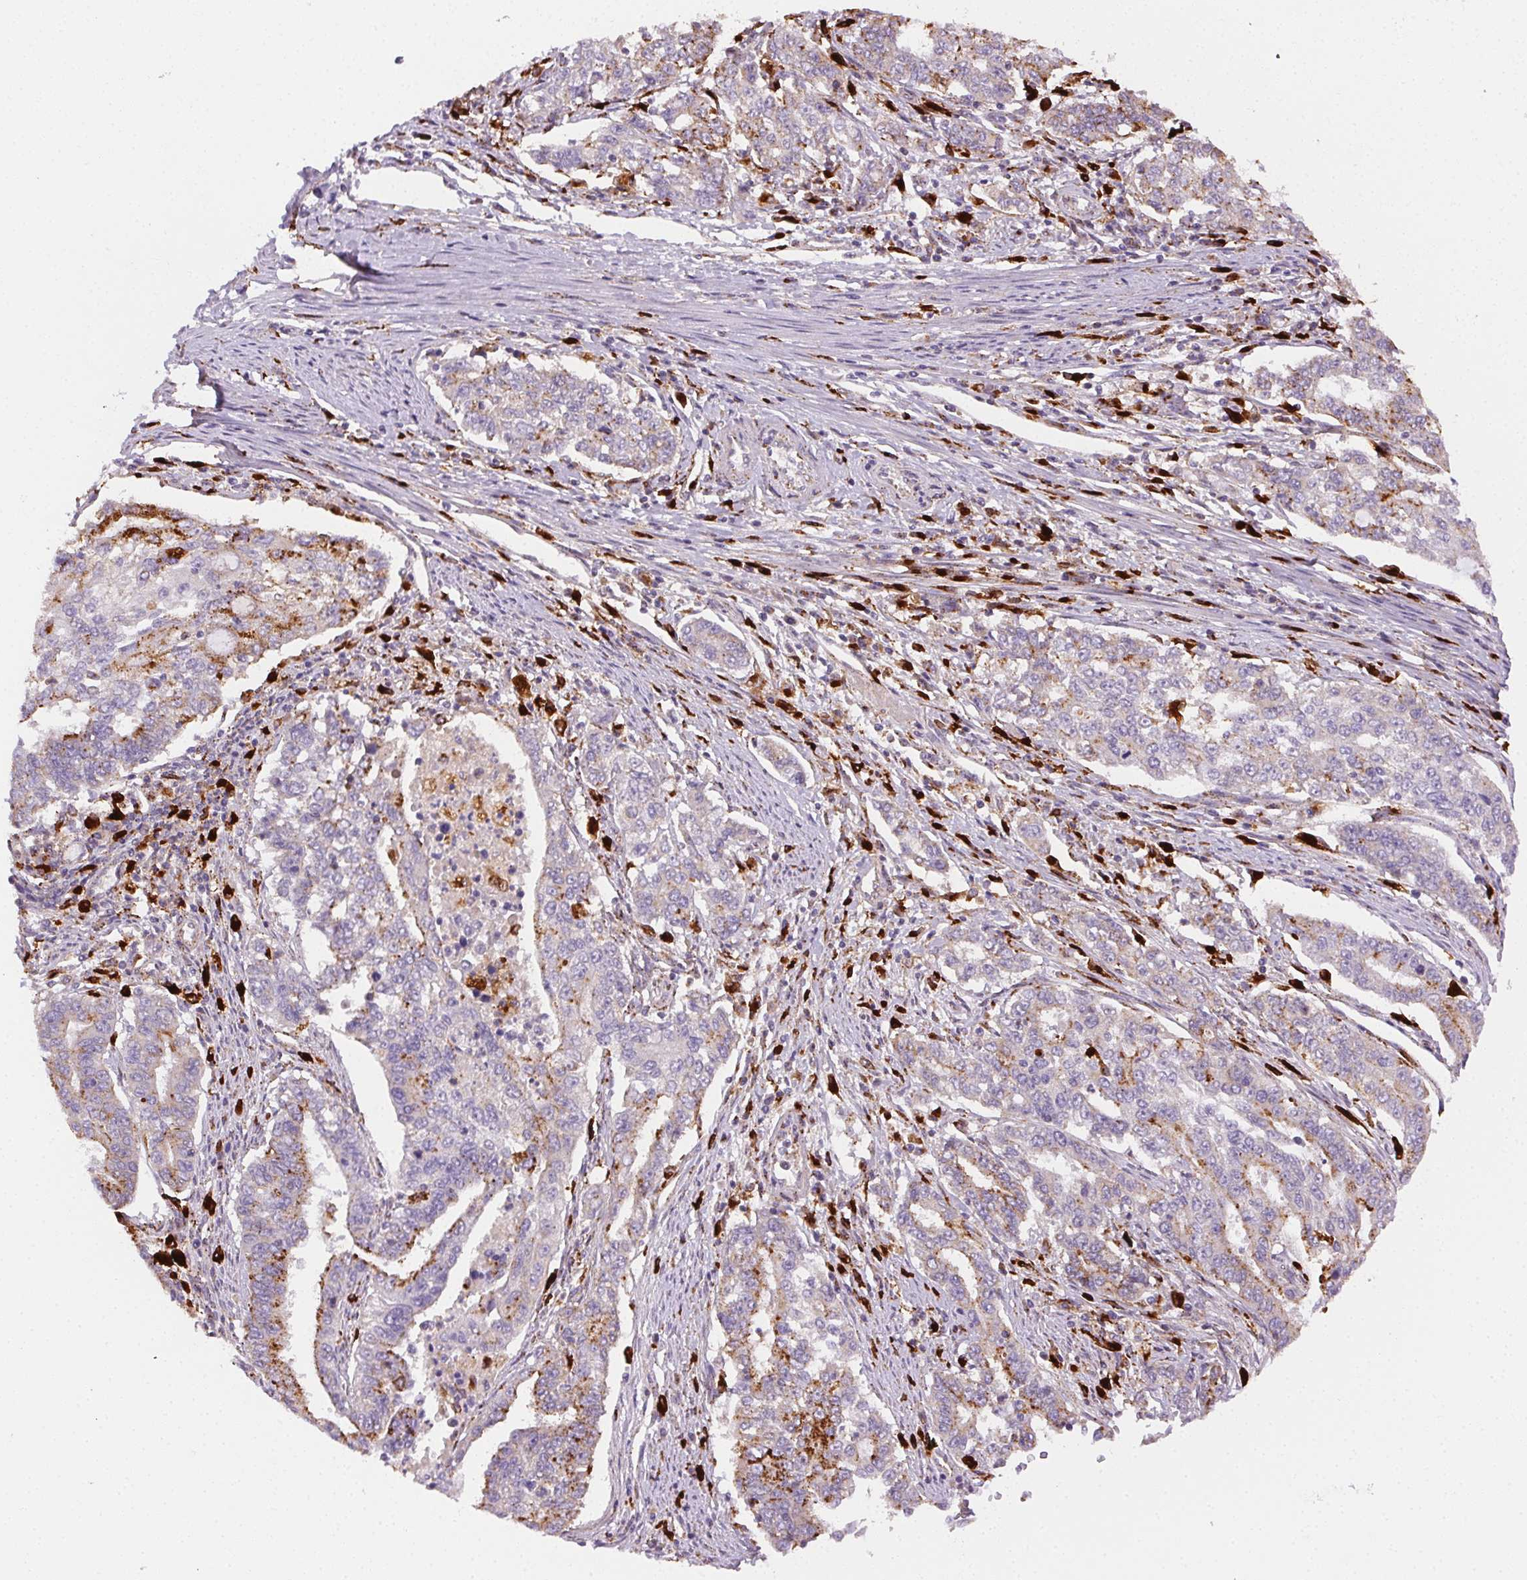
{"staining": {"intensity": "moderate", "quantity": "<25%", "location": "cytoplasmic/membranous"}, "tissue": "endometrial cancer", "cell_type": "Tumor cells", "image_type": "cancer", "snomed": [{"axis": "morphology", "description": "Adenocarcinoma, NOS"}, {"axis": "topography", "description": "Uterus"}], "caption": "Endometrial cancer was stained to show a protein in brown. There is low levels of moderate cytoplasmic/membranous positivity in about <25% of tumor cells.", "gene": "SCPEP1", "patient": {"sex": "female", "age": 59}}